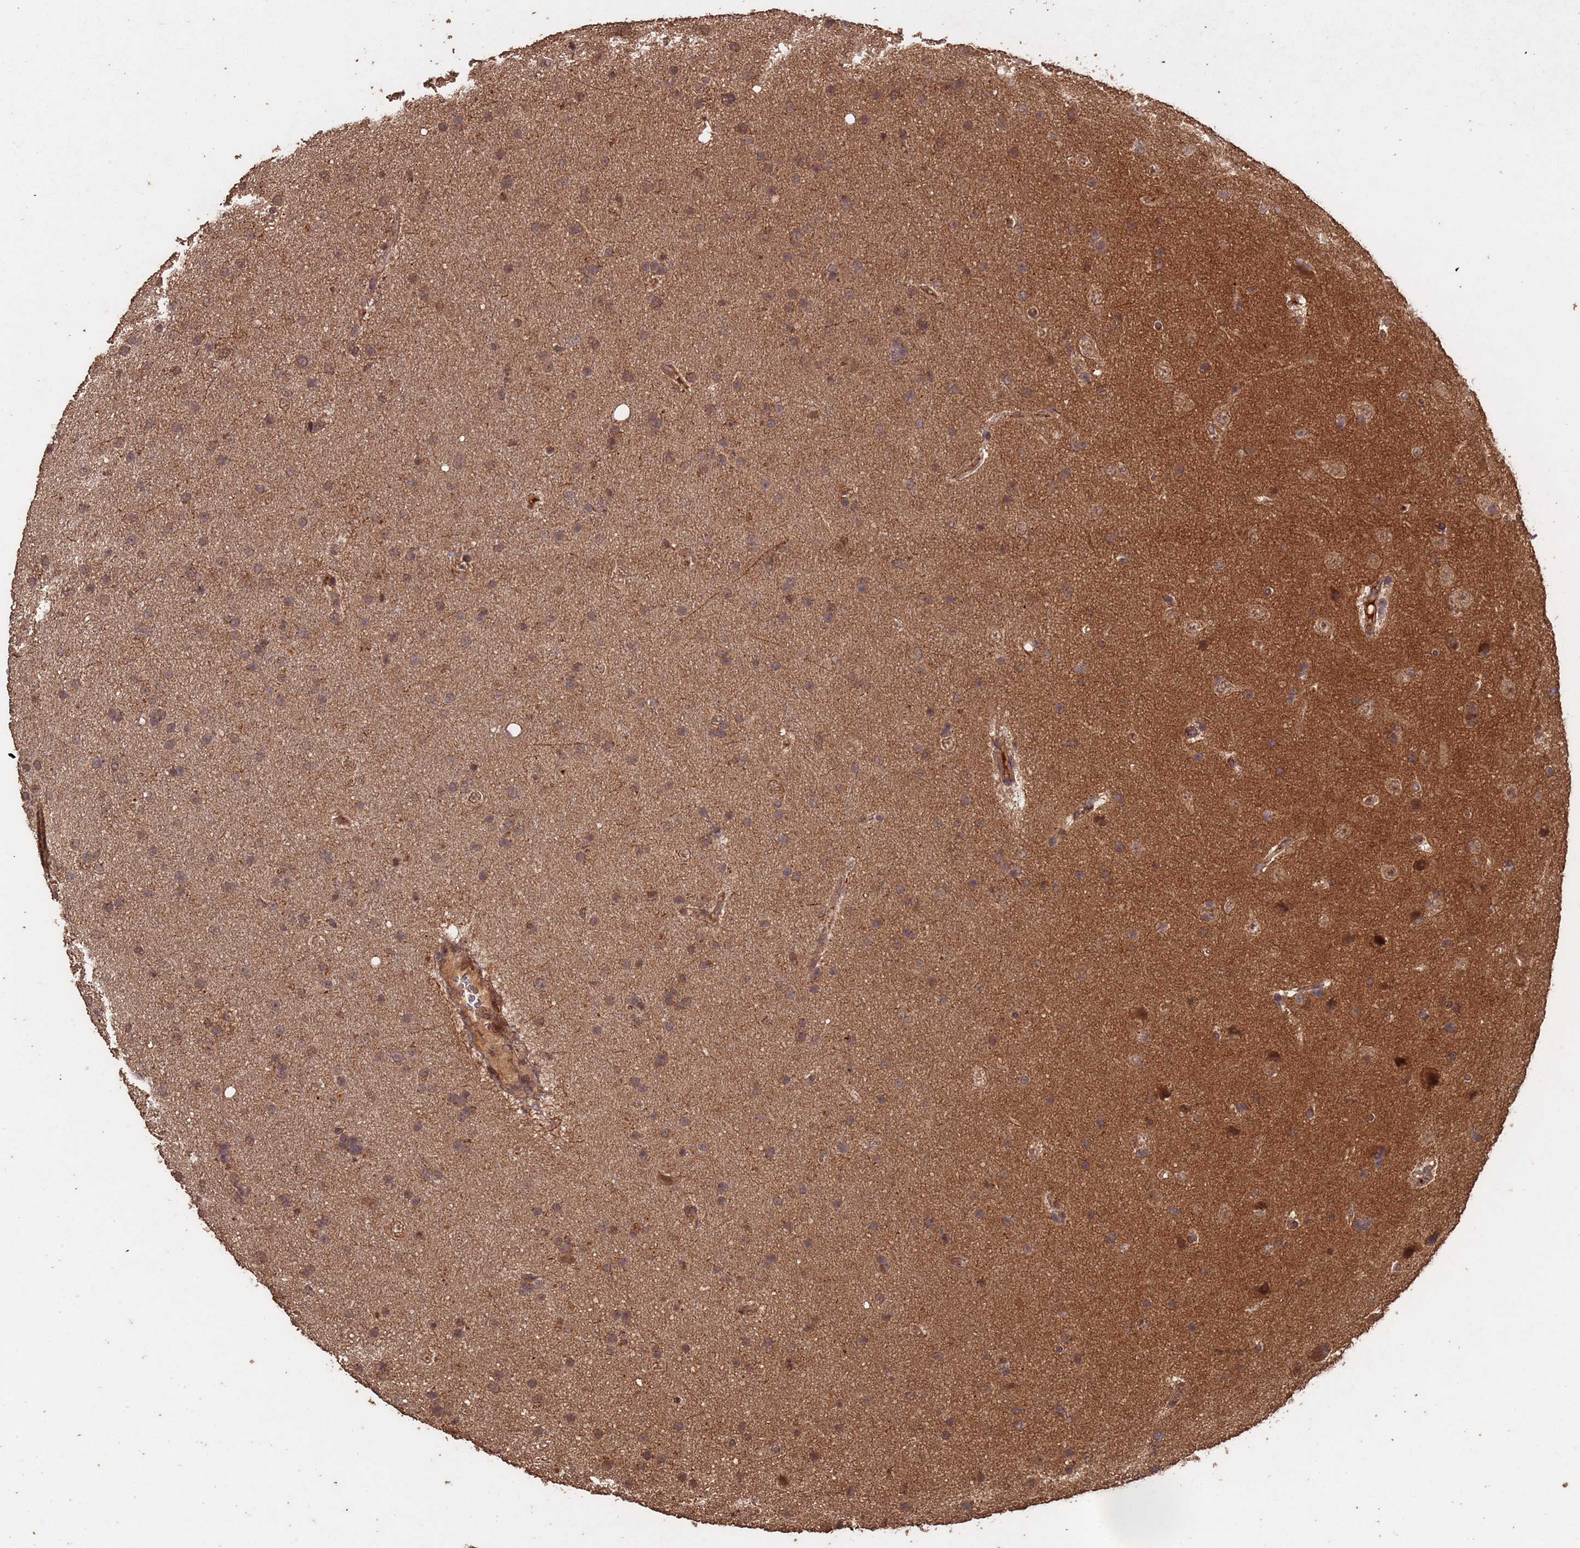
{"staining": {"intensity": "moderate", "quantity": ">75%", "location": "cytoplasmic/membranous,nuclear"}, "tissue": "glioma", "cell_type": "Tumor cells", "image_type": "cancer", "snomed": [{"axis": "morphology", "description": "Glioma, malignant, Low grade"}, {"axis": "topography", "description": "Cerebral cortex"}], "caption": "Human glioma stained with a protein marker reveals moderate staining in tumor cells.", "gene": "FRAT1", "patient": {"sex": "female", "age": 39}}